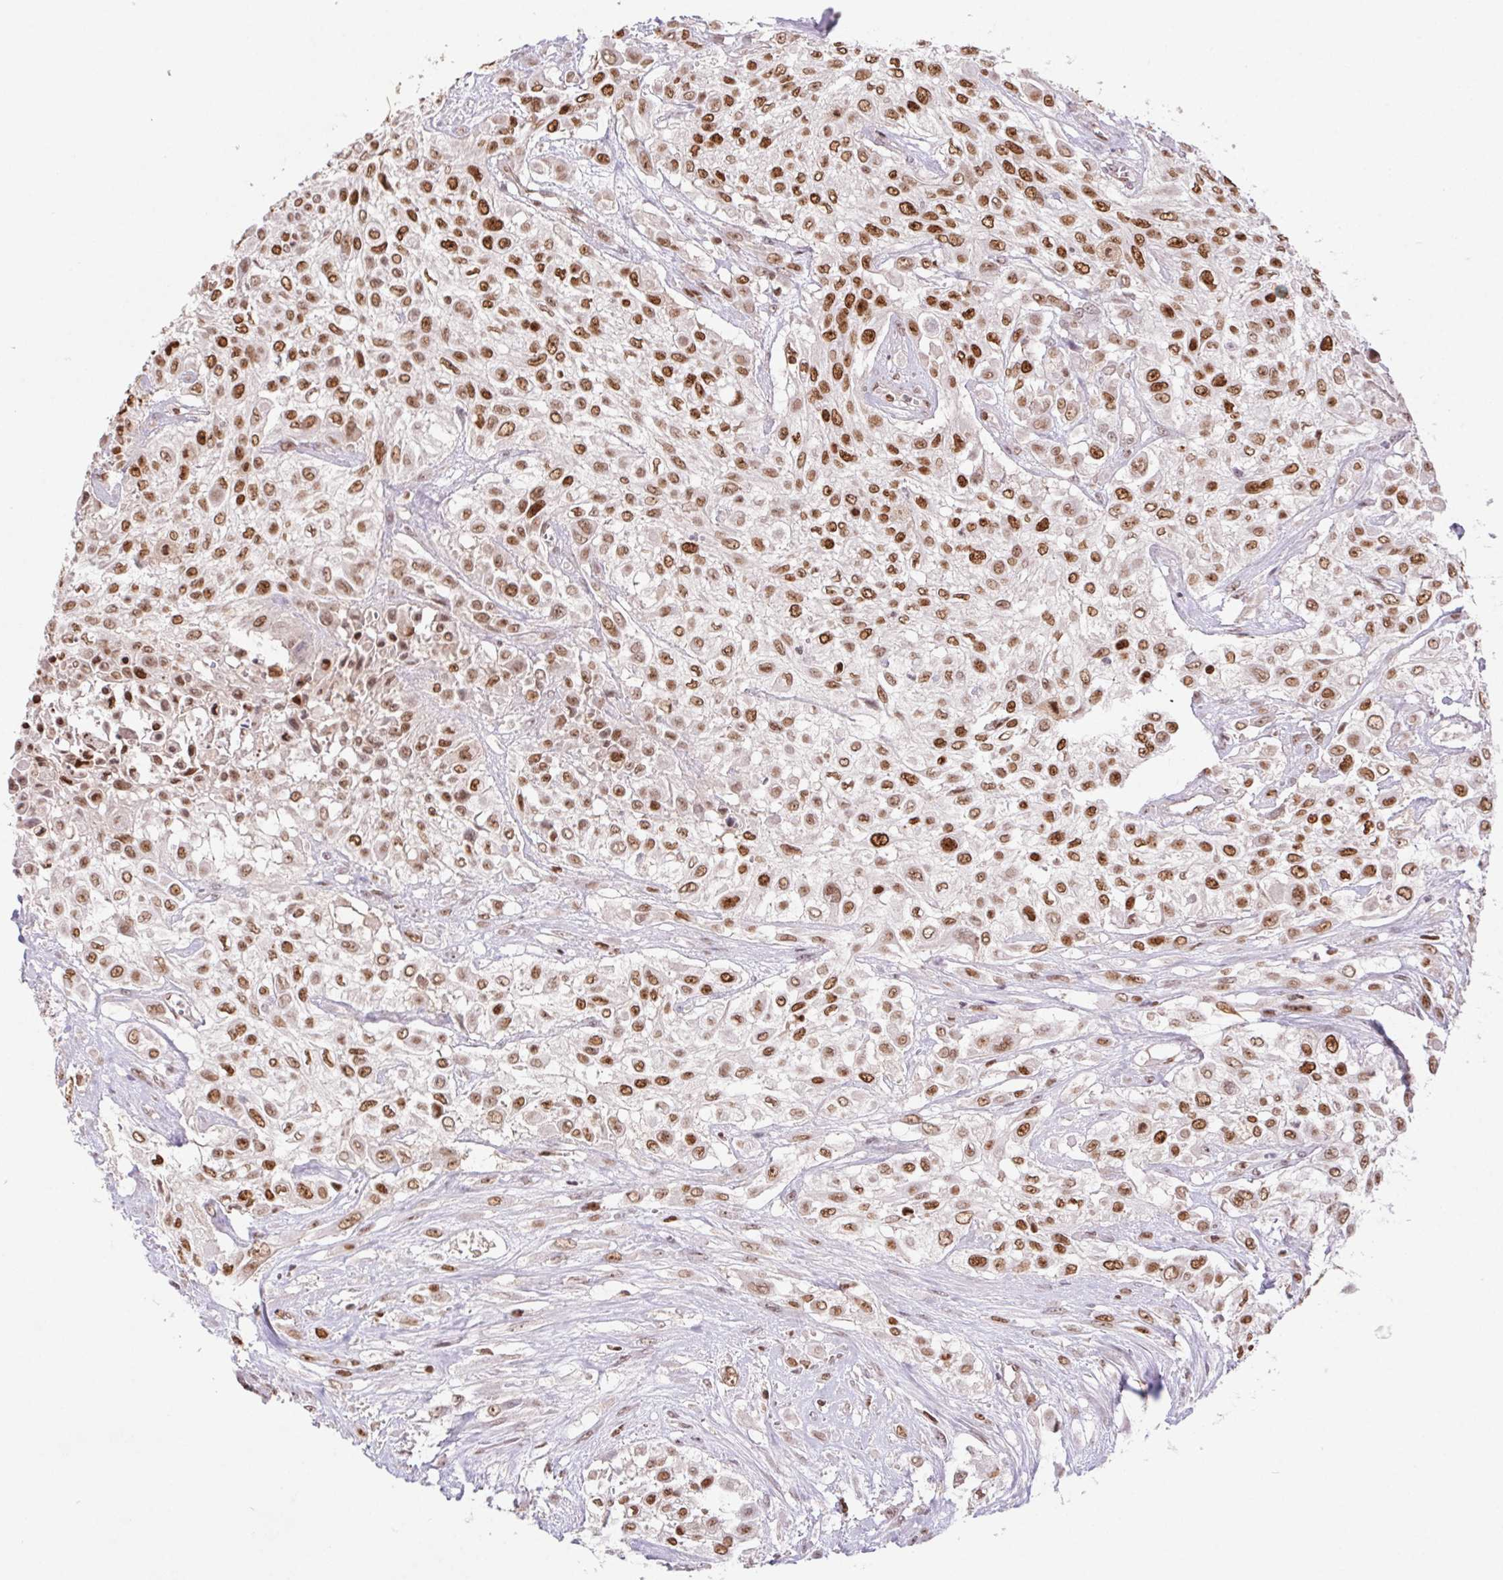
{"staining": {"intensity": "moderate", "quantity": ">75%", "location": "nuclear"}, "tissue": "urothelial cancer", "cell_type": "Tumor cells", "image_type": "cancer", "snomed": [{"axis": "morphology", "description": "Urothelial carcinoma, High grade"}, {"axis": "topography", "description": "Urinary bladder"}], "caption": "IHC (DAB) staining of high-grade urothelial carcinoma exhibits moderate nuclear protein positivity in approximately >75% of tumor cells.", "gene": "POLD3", "patient": {"sex": "male", "age": 57}}